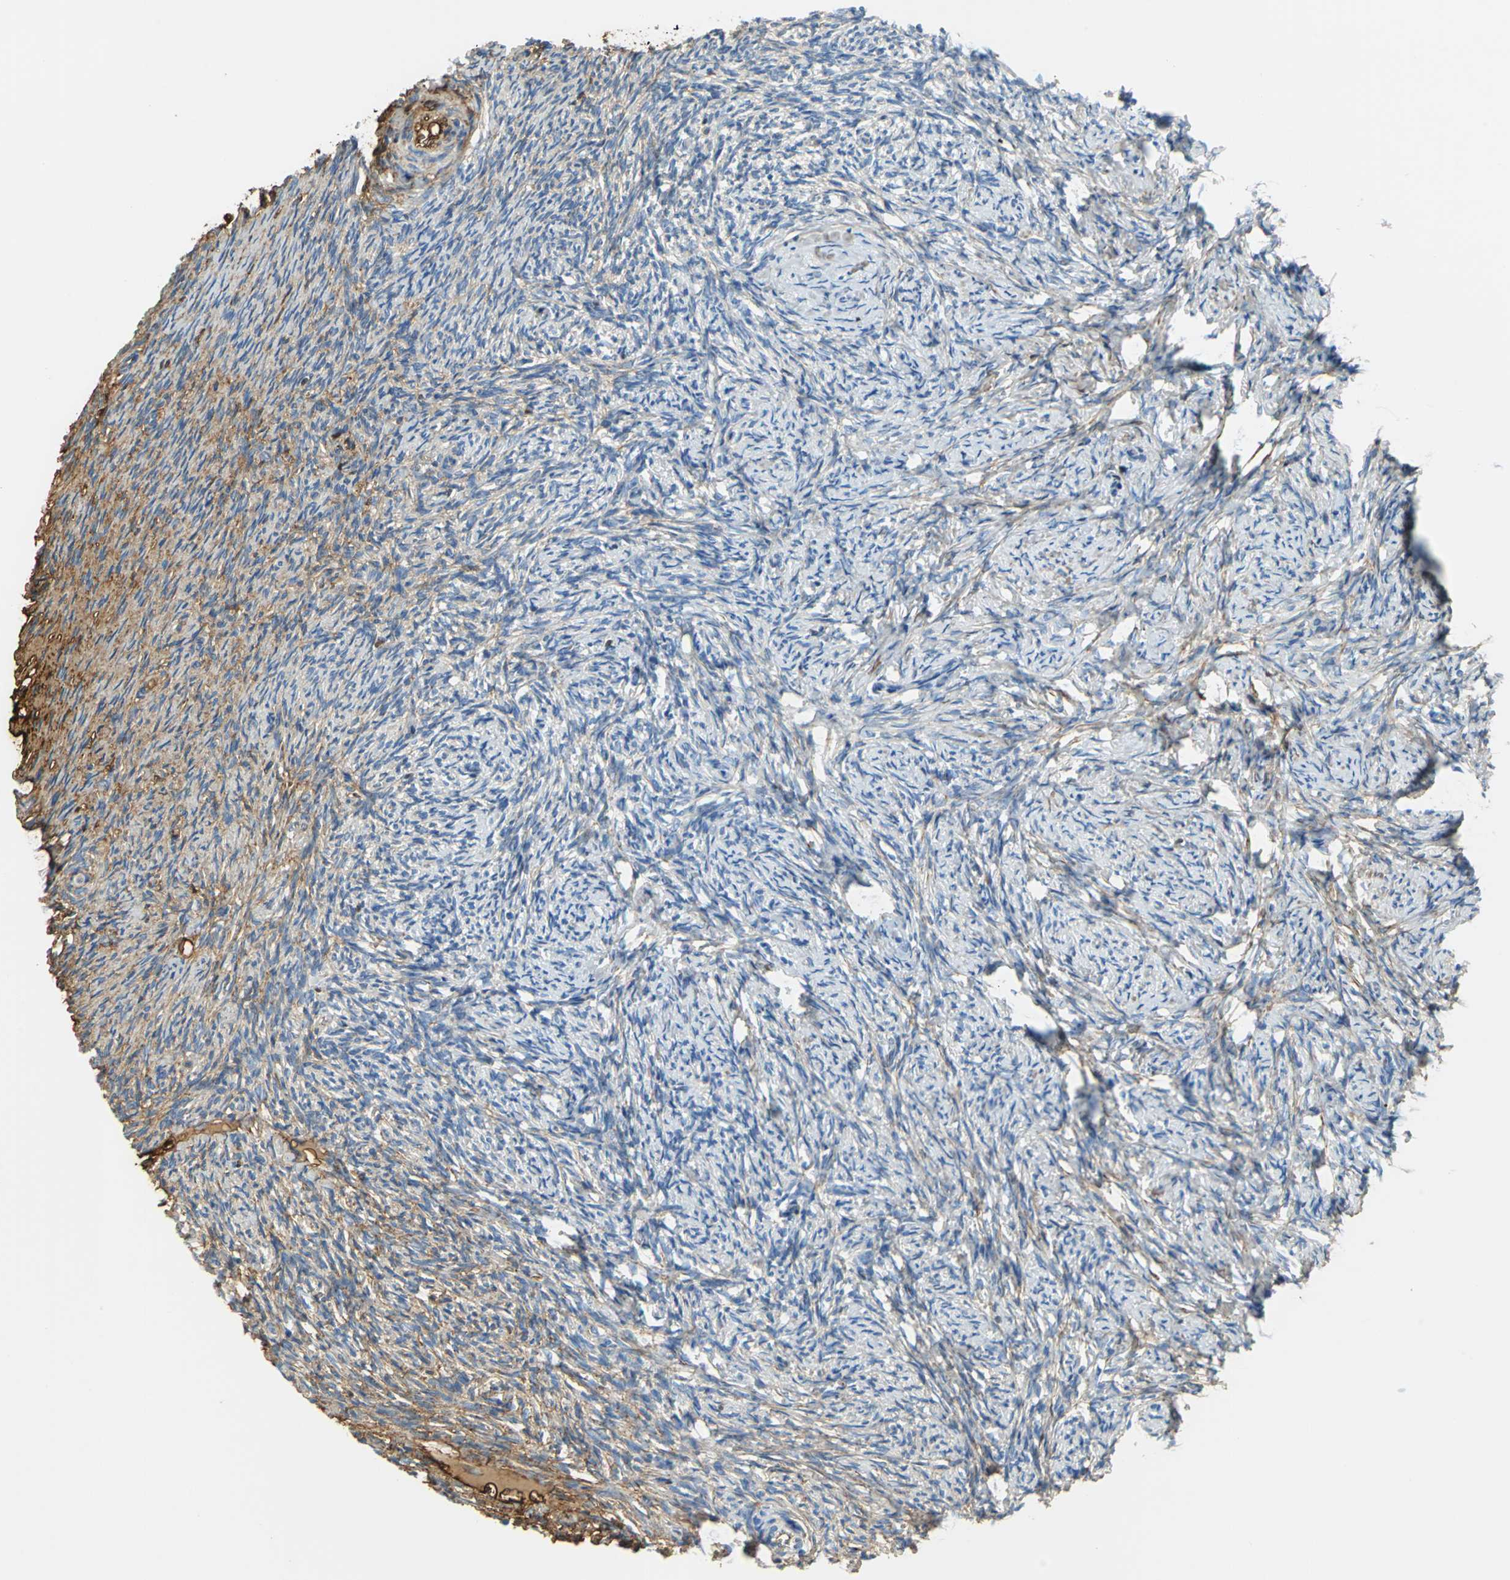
{"staining": {"intensity": "negative", "quantity": "none", "location": "none"}, "tissue": "ovary", "cell_type": "Follicle cells", "image_type": "normal", "snomed": [{"axis": "morphology", "description": "Normal tissue, NOS"}, {"axis": "topography", "description": "Ovary"}], "caption": "Immunohistochemistry (IHC) of unremarkable ovary exhibits no staining in follicle cells.", "gene": "ALB", "patient": {"sex": "female", "age": 60}}